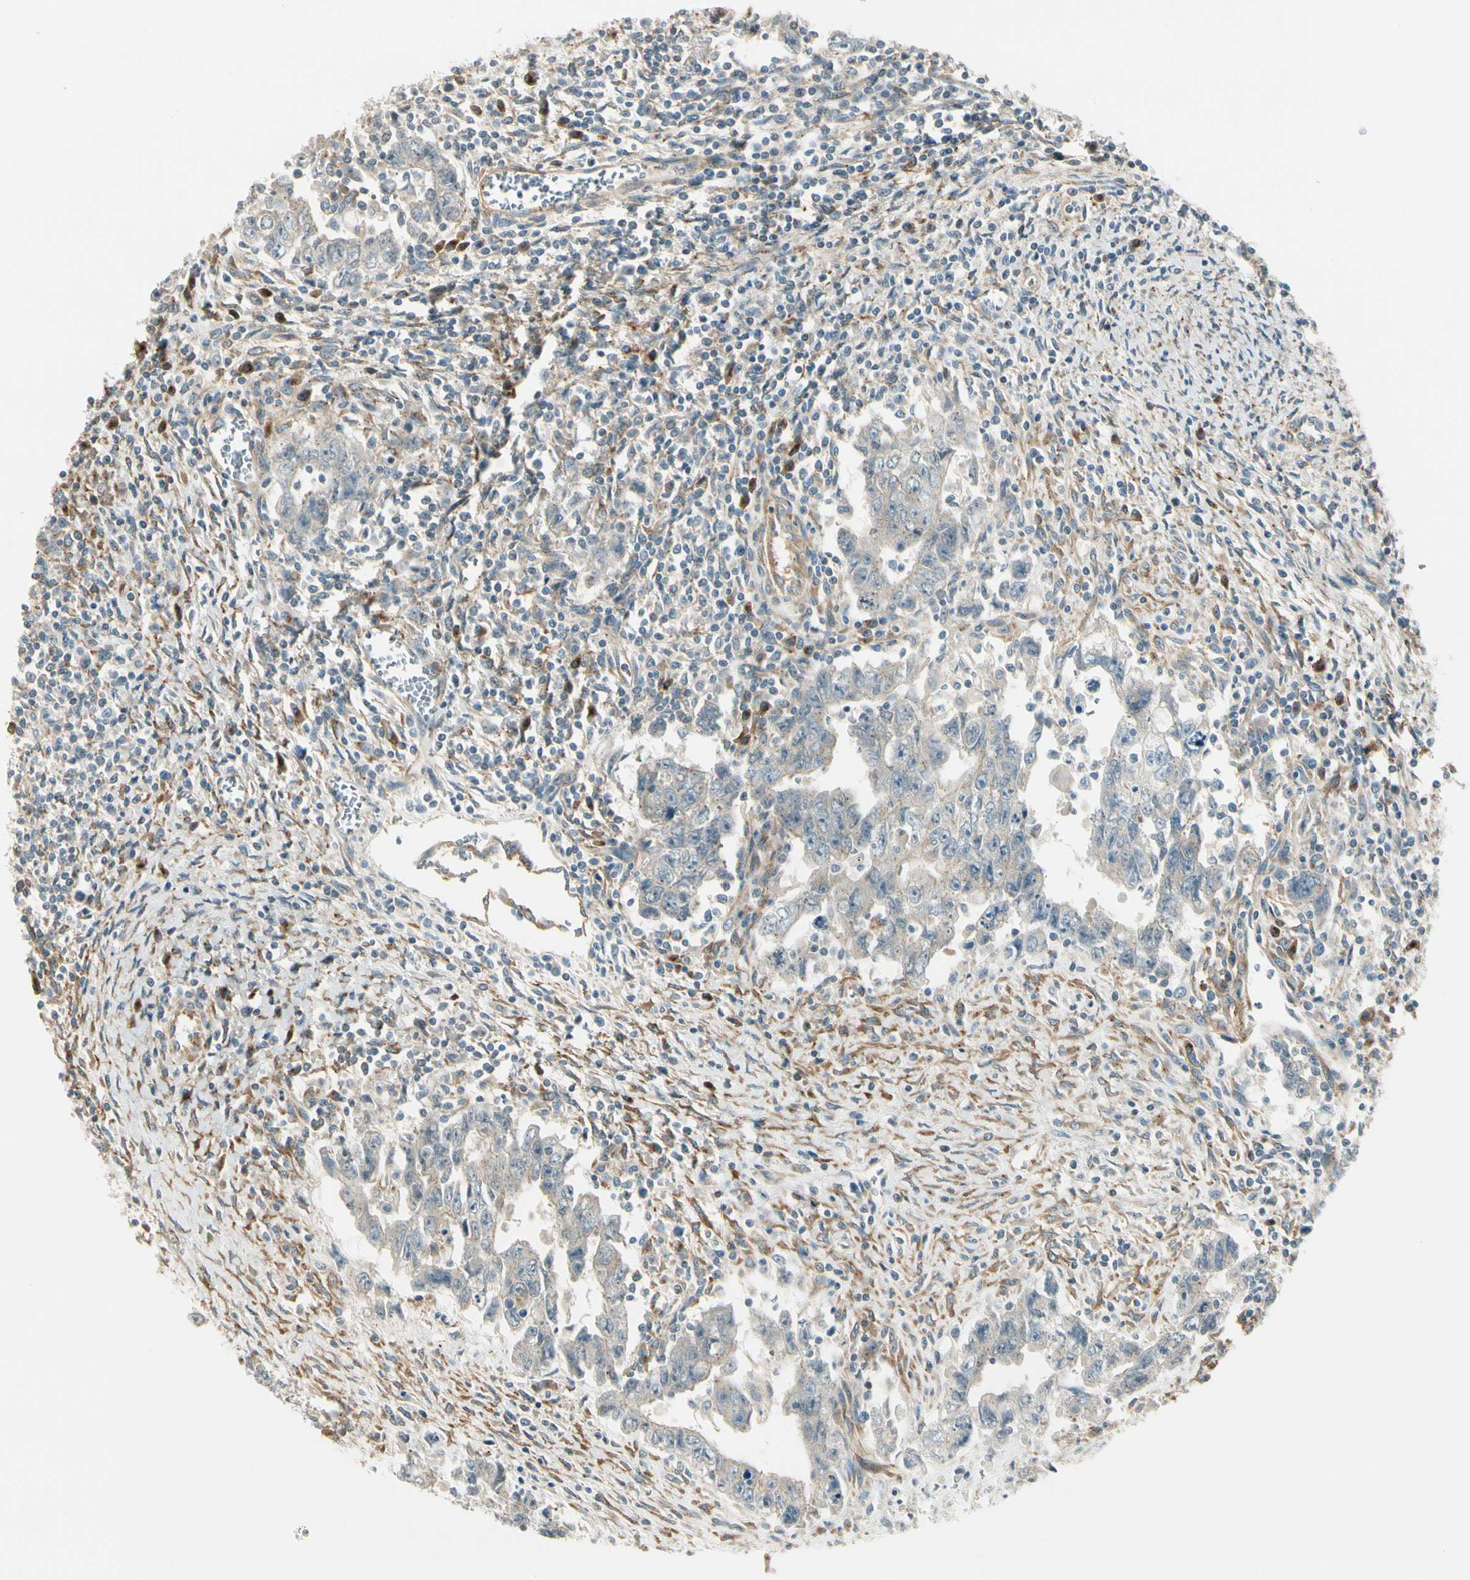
{"staining": {"intensity": "weak", "quantity": ">75%", "location": "cytoplasmic/membranous"}, "tissue": "testis cancer", "cell_type": "Tumor cells", "image_type": "cancer", "snomed": [{"axis": "morphology", "description": "Carcinoma, Embryonal, NOS"}, {"axis": "topography", "description": "Testis"}], "caption": "The photomicrograph exhibits staining of testis embryonal carcinoma, revealing weak cytoplasmic/membranous protein expression (brown color) within tumor cells.", "gene": "MANSC1", "patient": {"sex": "male", "age": 28}}